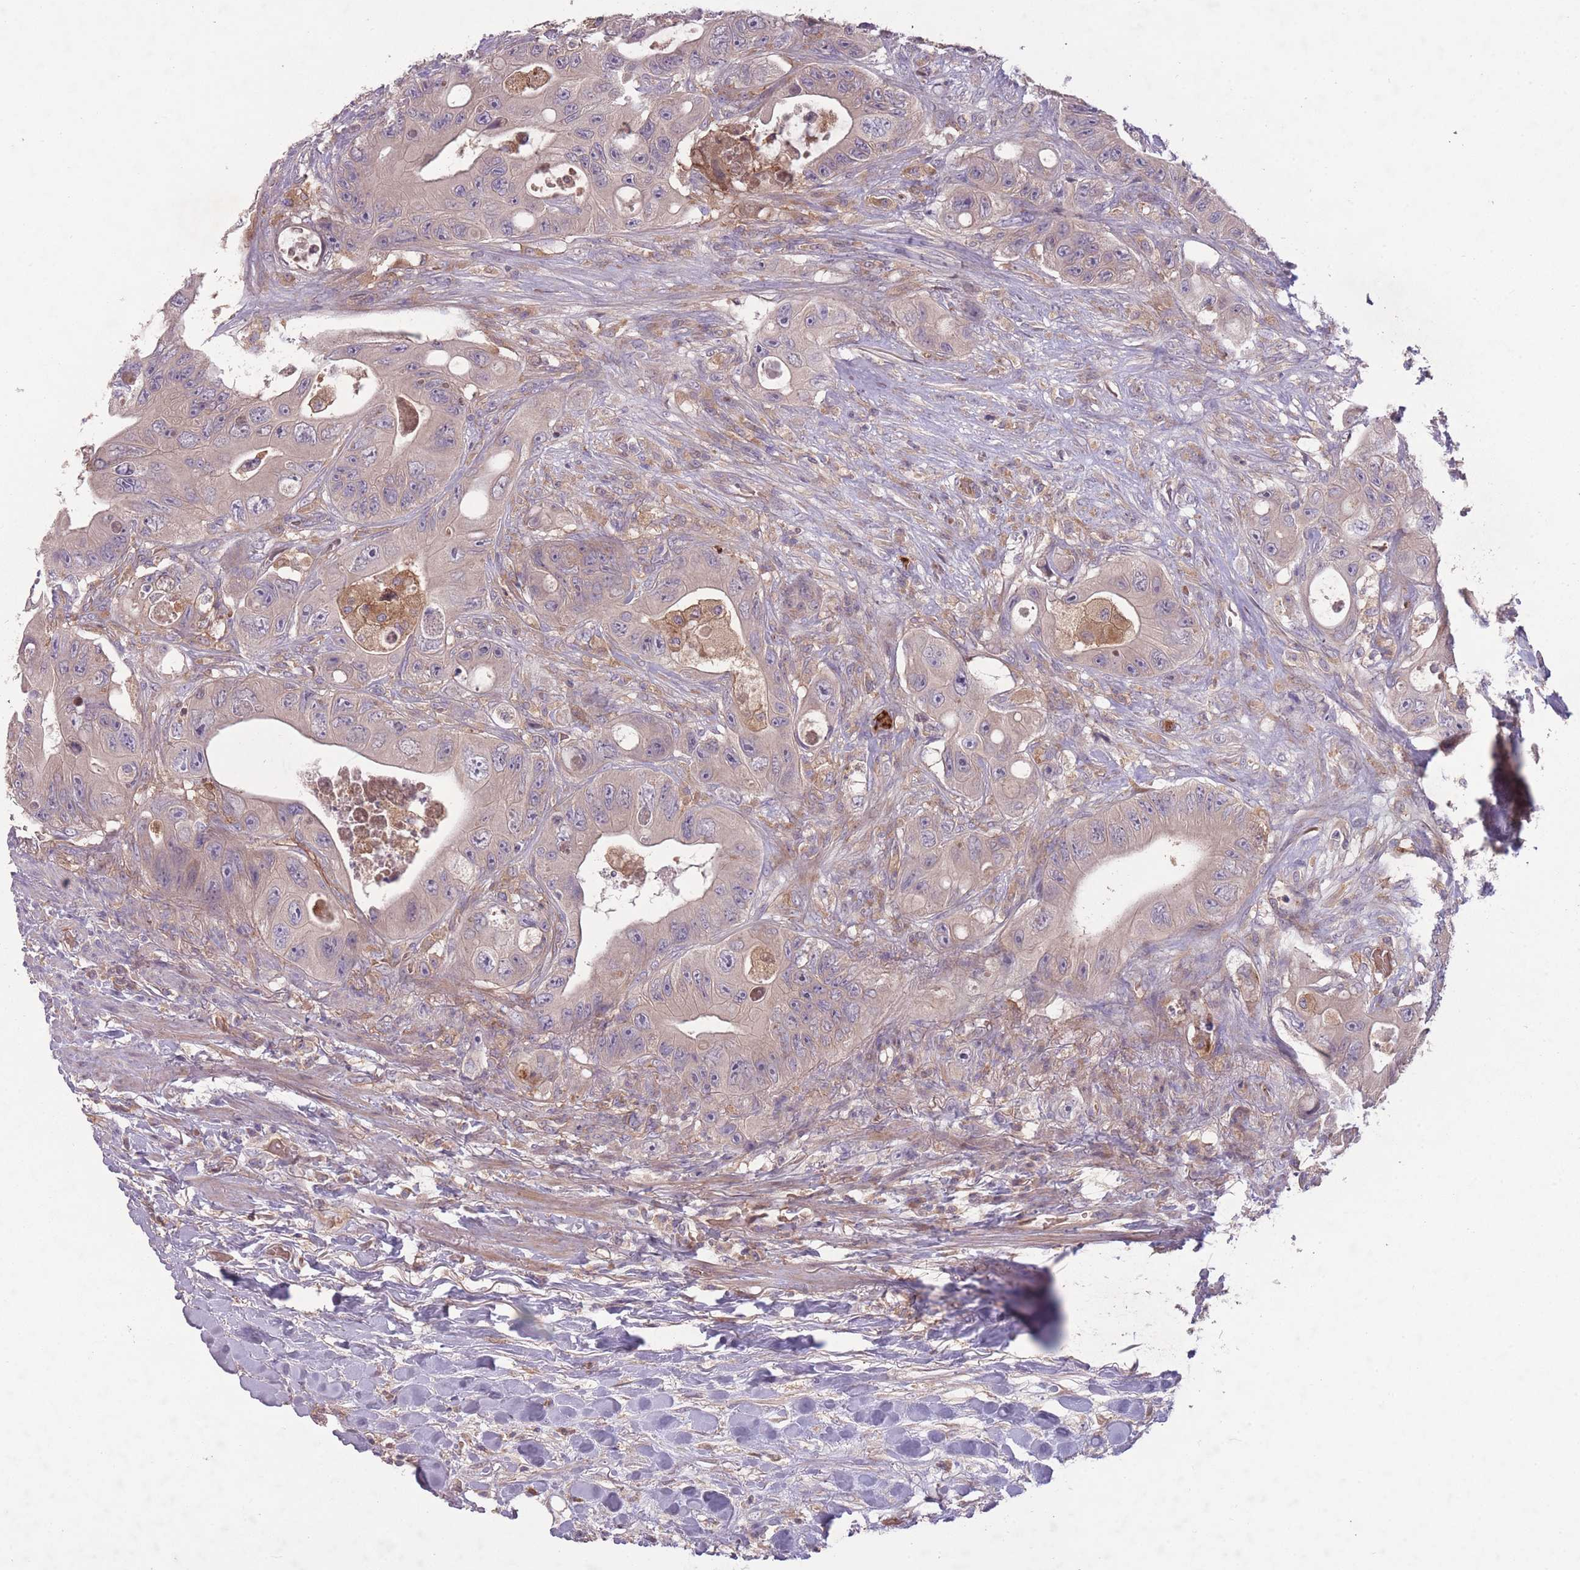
{"staining": {"intensity": "weak", "quantity": "<25%", "location": "cytoplasmic/membranous"}, "tissue": "colorectal cancer", "cell_type": "Tumor cells", "image_type": "cancer", "snomed": [{"axis": "morphology", "description": "Adenocarcinoma, NOS"}, {"axis": "topography", "description": "Colon"}], "caption": "The photomicrograph displays no significant staining in tumor cells of colorectal adenocarcinoma.", "gene": "OR2V2", "patient": {"sex": "female", "age": 46}}